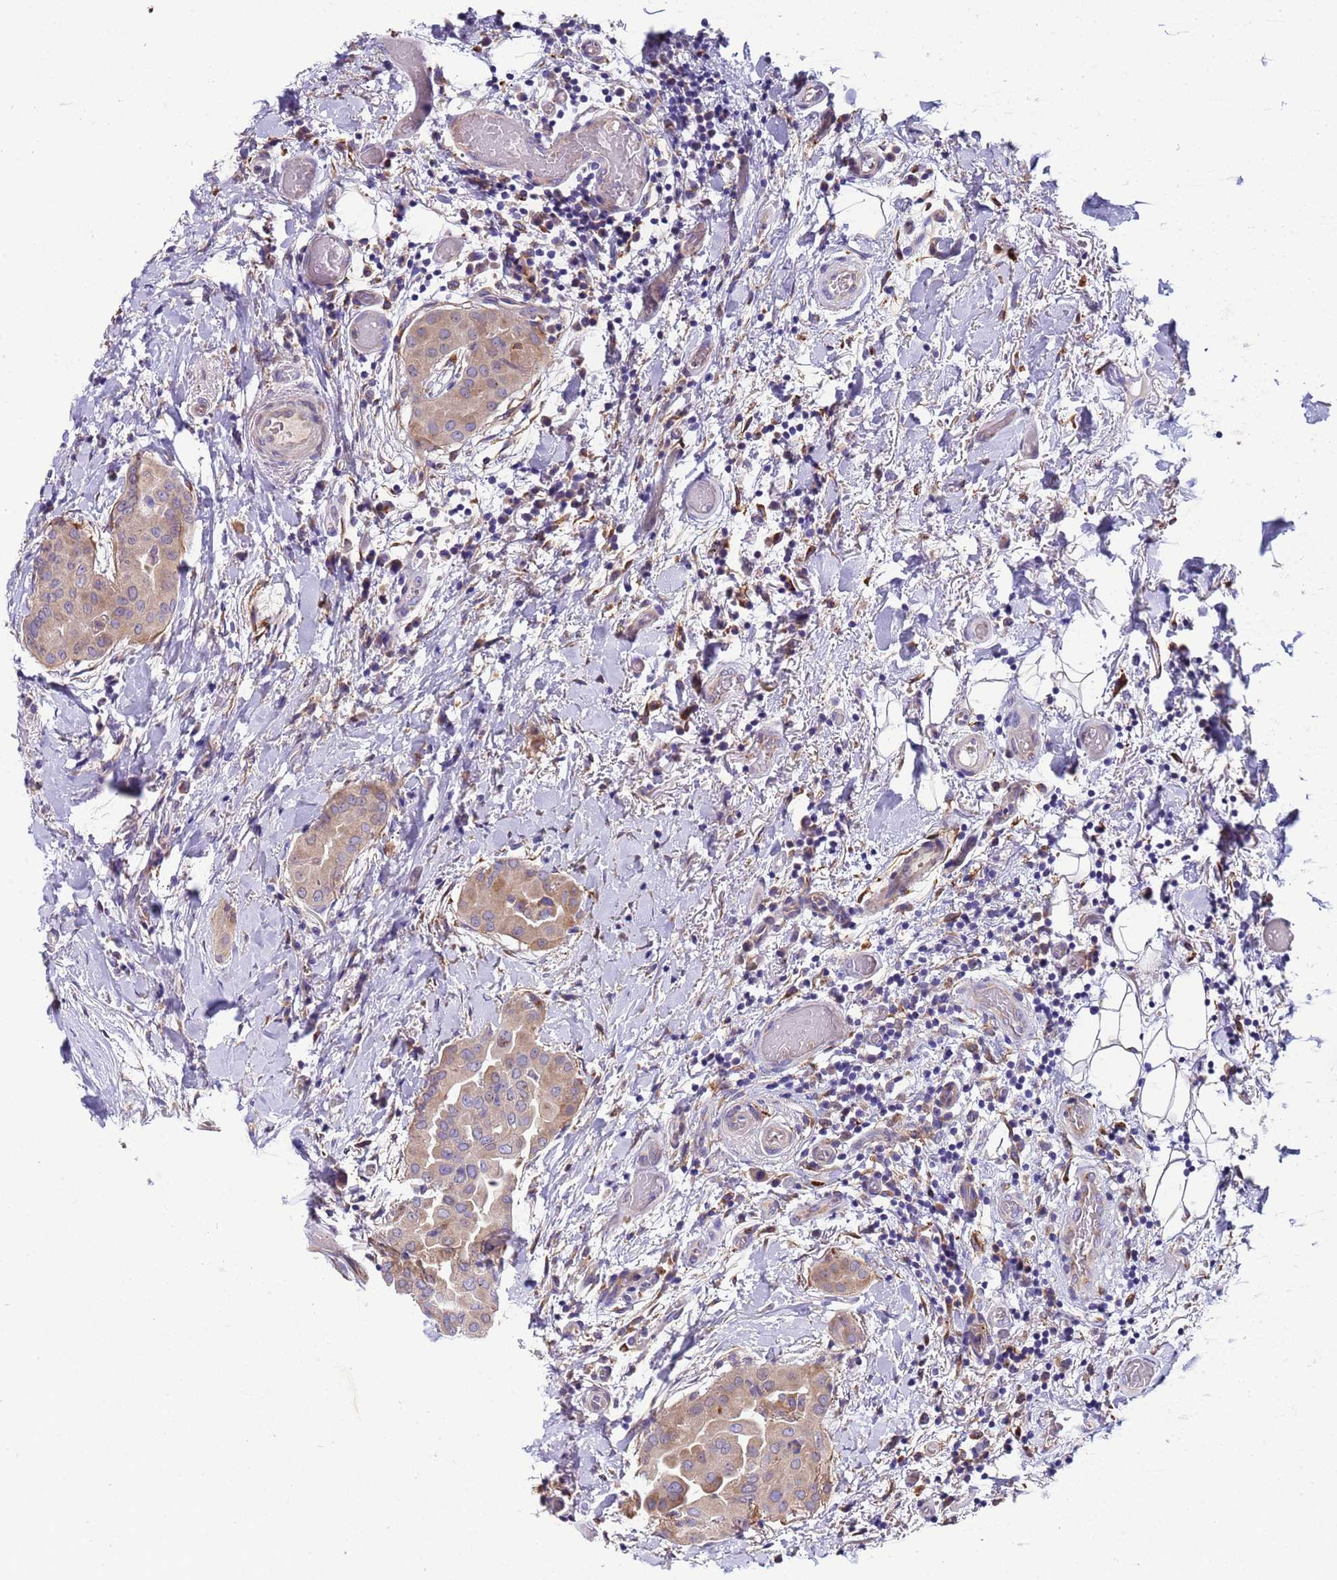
{"staining": {"intensity": "weak", "quantity": "25%-75%", "location": "cytoplasmic/membranous"}, "tissue": "thyroid cancer", "cell_type": "Tumor cells", "image_type": "cancer", "snomed": [{"axis": "morphology", "description": "Papillary adenocarcinoma, NOS"}, {"axis": "topography", "description": "Thyroid gland"}], "caption": "Tumor cells exhibit low levels of weak cytoplasmic/membranous positivity in approximately 25%-75% of cells in thyroid cancer.", "gene": "PAQR7", "patient": {"sex": "male", "age": 33}}